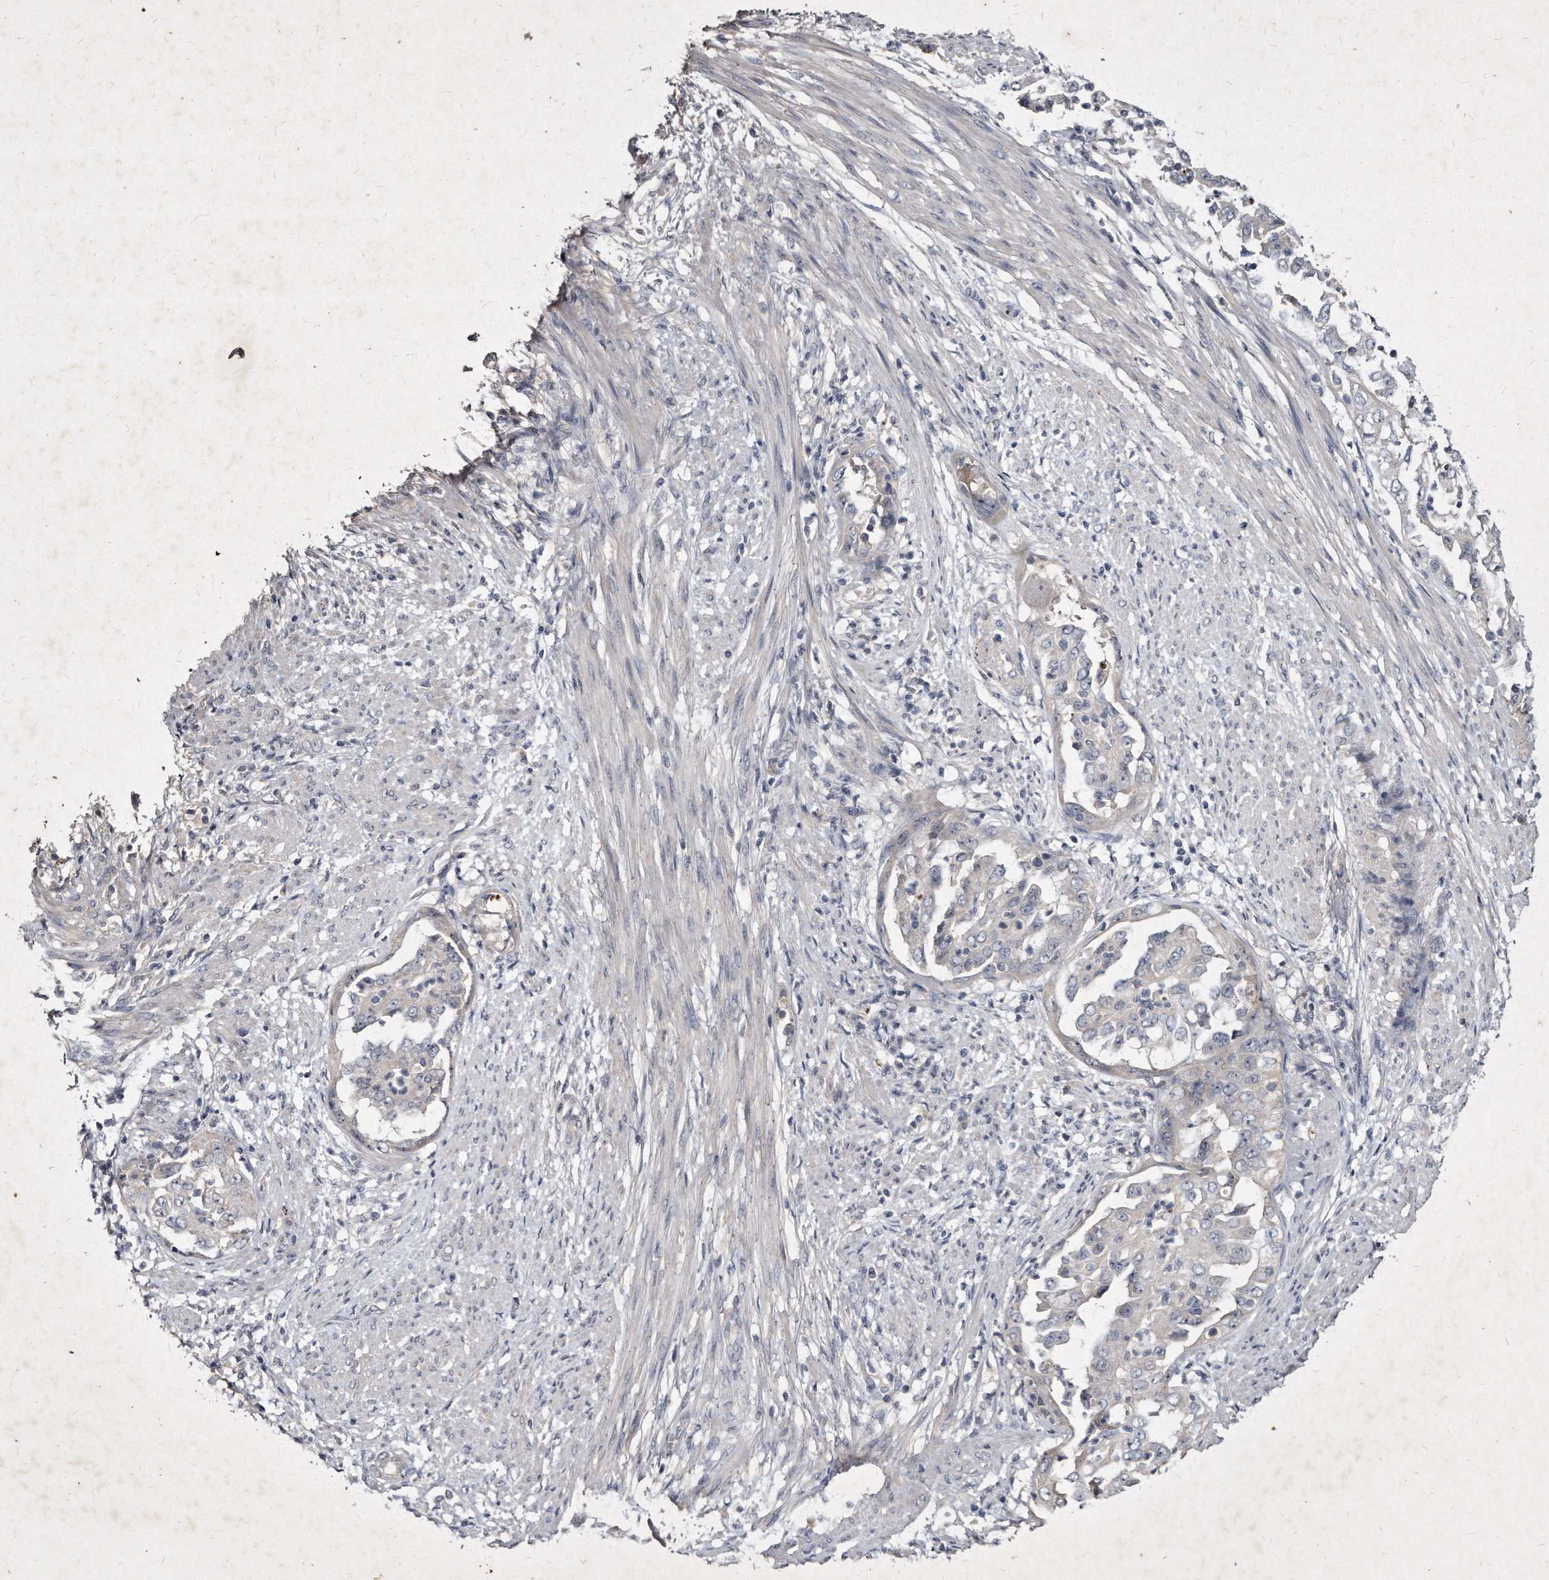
{"staining": {"intensity": "negative", "quantity": "none", "location": "none"}, "tissue": "endometrial cancer", "cell_type": "Tumor cells", "image_type": "cancer", "snomed": [{"axis": "morphology", "description": "Adenocarcinoma, NOS"}, {"axis": "topography", "description": "Endometrium"}], "caption": "DAB immunohistochemical staining of endometrial cancer (adenocarcinoma) exhibits no significant staining in tumor cells.", "gene": "KLHDC3", "patient": {"sex": "female", "age": 85}}